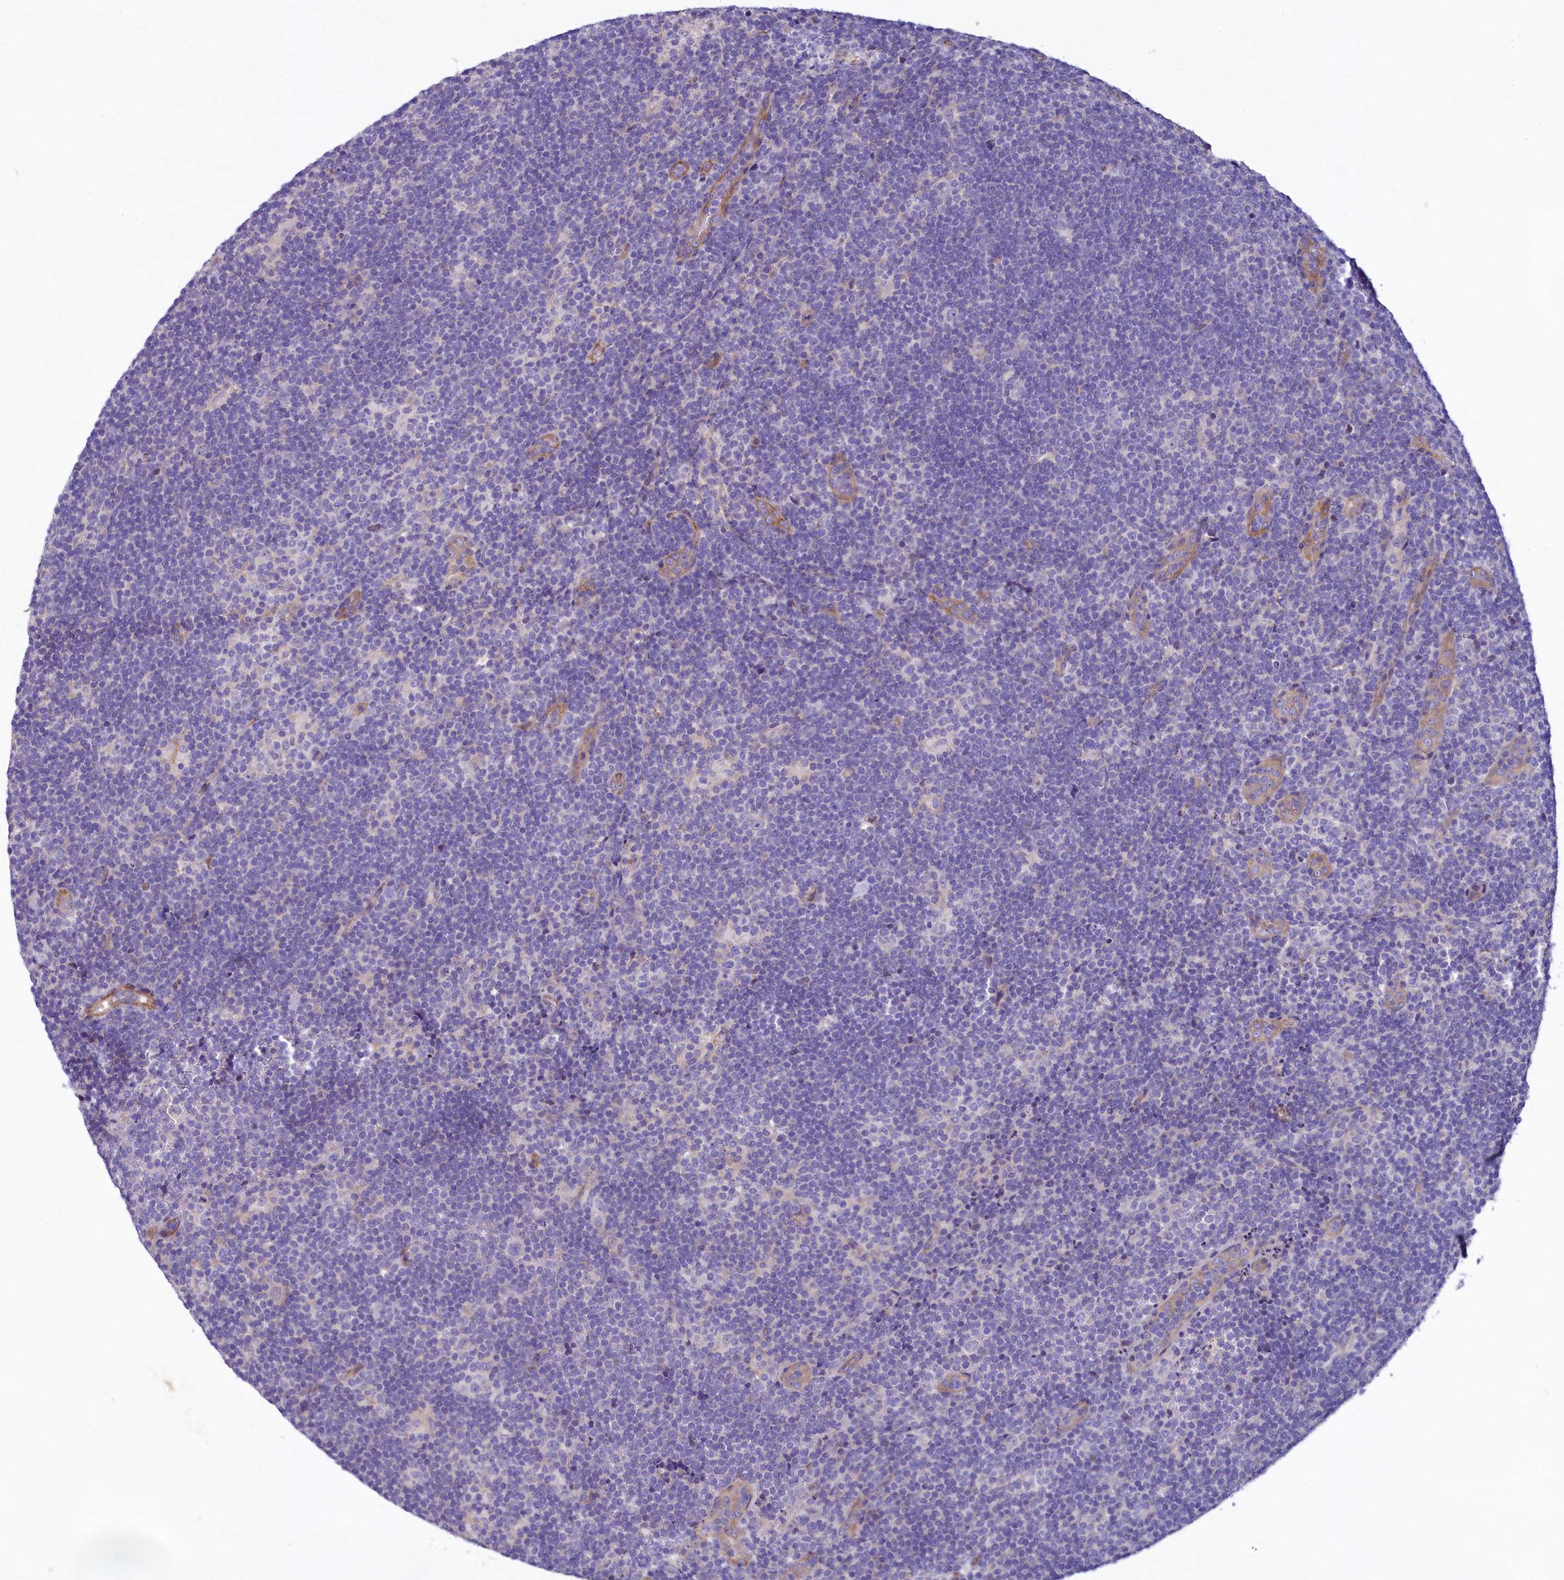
{"staining": {"intensity": "negative", "quantity": "none", "location": "none"}, "tissue": "lymphoma", "cell_type": "Tumor cells", "image_type": "cancer", "snomed": [{"axis": "morphology", "description": "Hodgkin's disease, NOS"}, {"axis": "topography", "description": "Lymph node"}], "caption": "Immunohistochemical staining of human lymphoma displays no significant positivity in tumor cells. (Stains: DAB (3,3'-diaminobenzidine) immunohistochemistry (IHC) with hematoxylin counter stain, Microscopy: brightfield microscopy at high magnification).", "gene": "KRBOX5", "patient": {"sex": "female", "age": 57}}